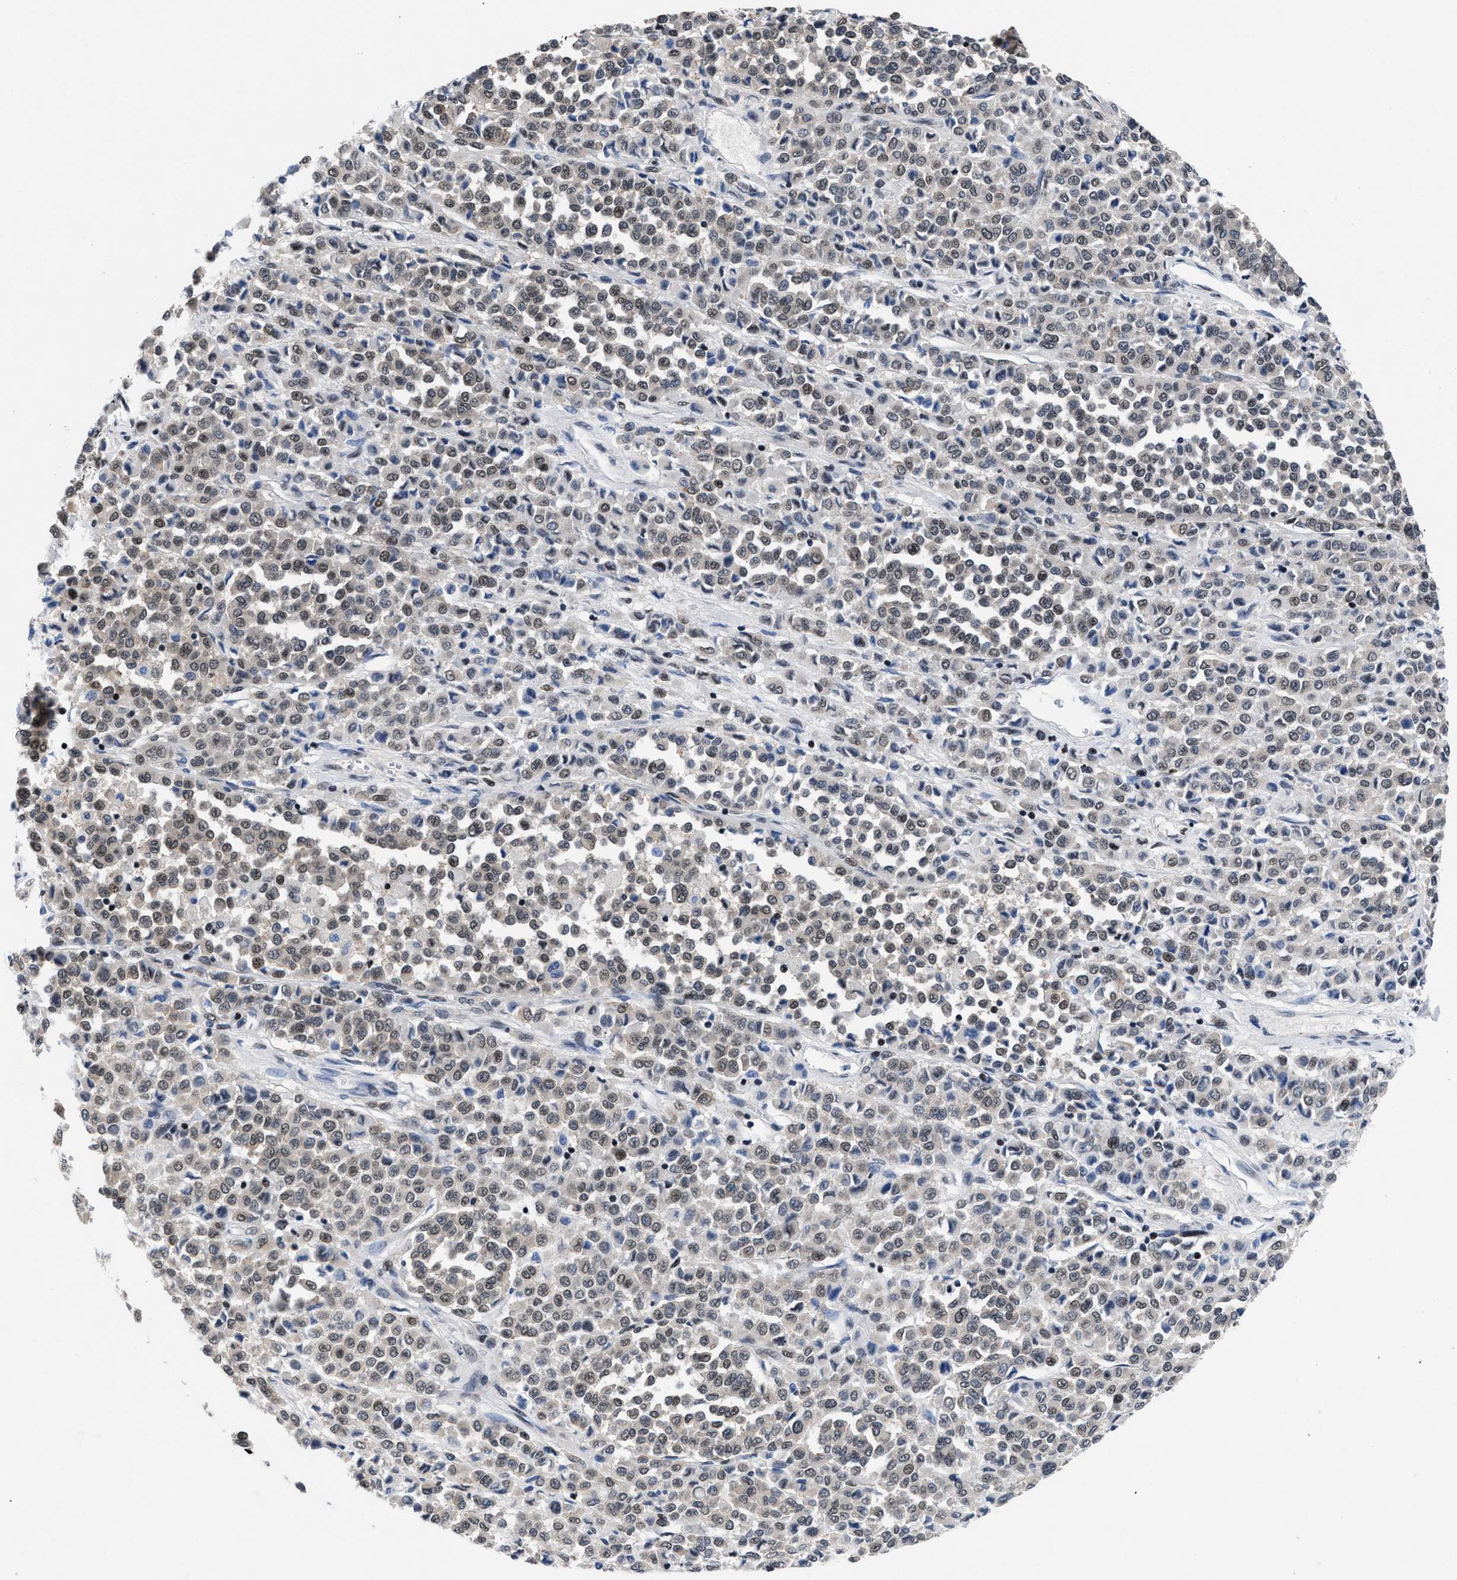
{"staining": {"intensity": "weak", "quantity": ">75%", "location": "nuclear"}, "tissue": "melanoma", "cell_type": "Tumor cells", "image_type": "cancer", "snomed": [{"axis": "morphology", "description": "Malignant melanoma, Metastatic site"}, {"axis": "topography", "description": "Pancreas"}], "caption": "Melanoma tissue demonstrates weak nuclear staining in about >75% of tumor cells", "gene": "WDR81", "patient": {"sex": "female", "age": 30}}